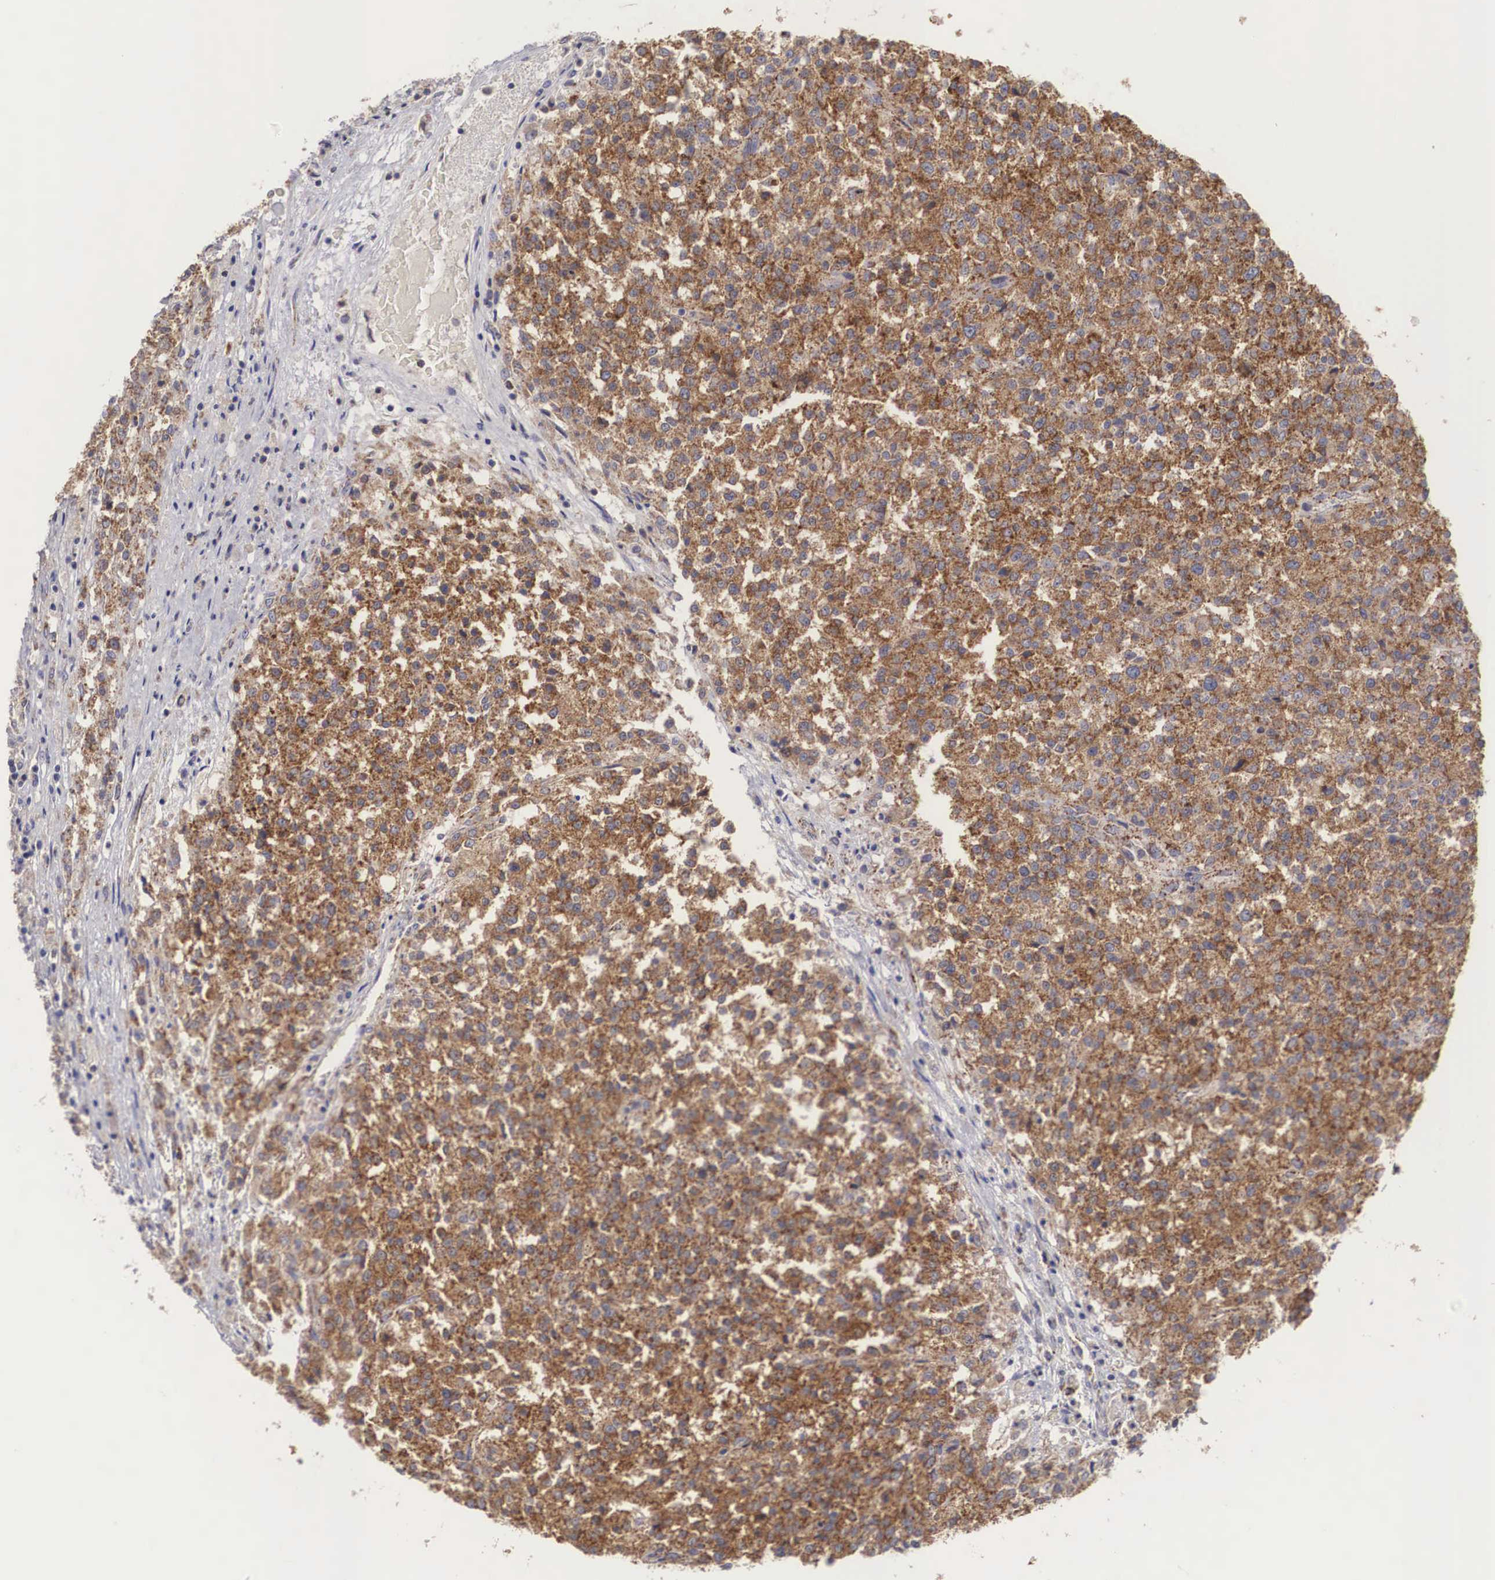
{"staining": {"intensity": "strong", "quantity": ">75%", "location": "cytoplasmic/membranous"}, "tissue": "testis cancer", "cell_type": "Tumor cells", "image_type": "cancer", "snomed": [{"axis": "morphology", "description": "Seminoma, NOS"}, {"axis": "topography", "description": "Testis"}], "caption": "A micrograph showing strong cytoplasmic/membranous expression in about >75% of tumor cells in testis cancer (seminoma), as visualized by brown immunohistochemical staining.", "gene": "XPNPEP3", "patient": {"sex": "male", "age": 59}}